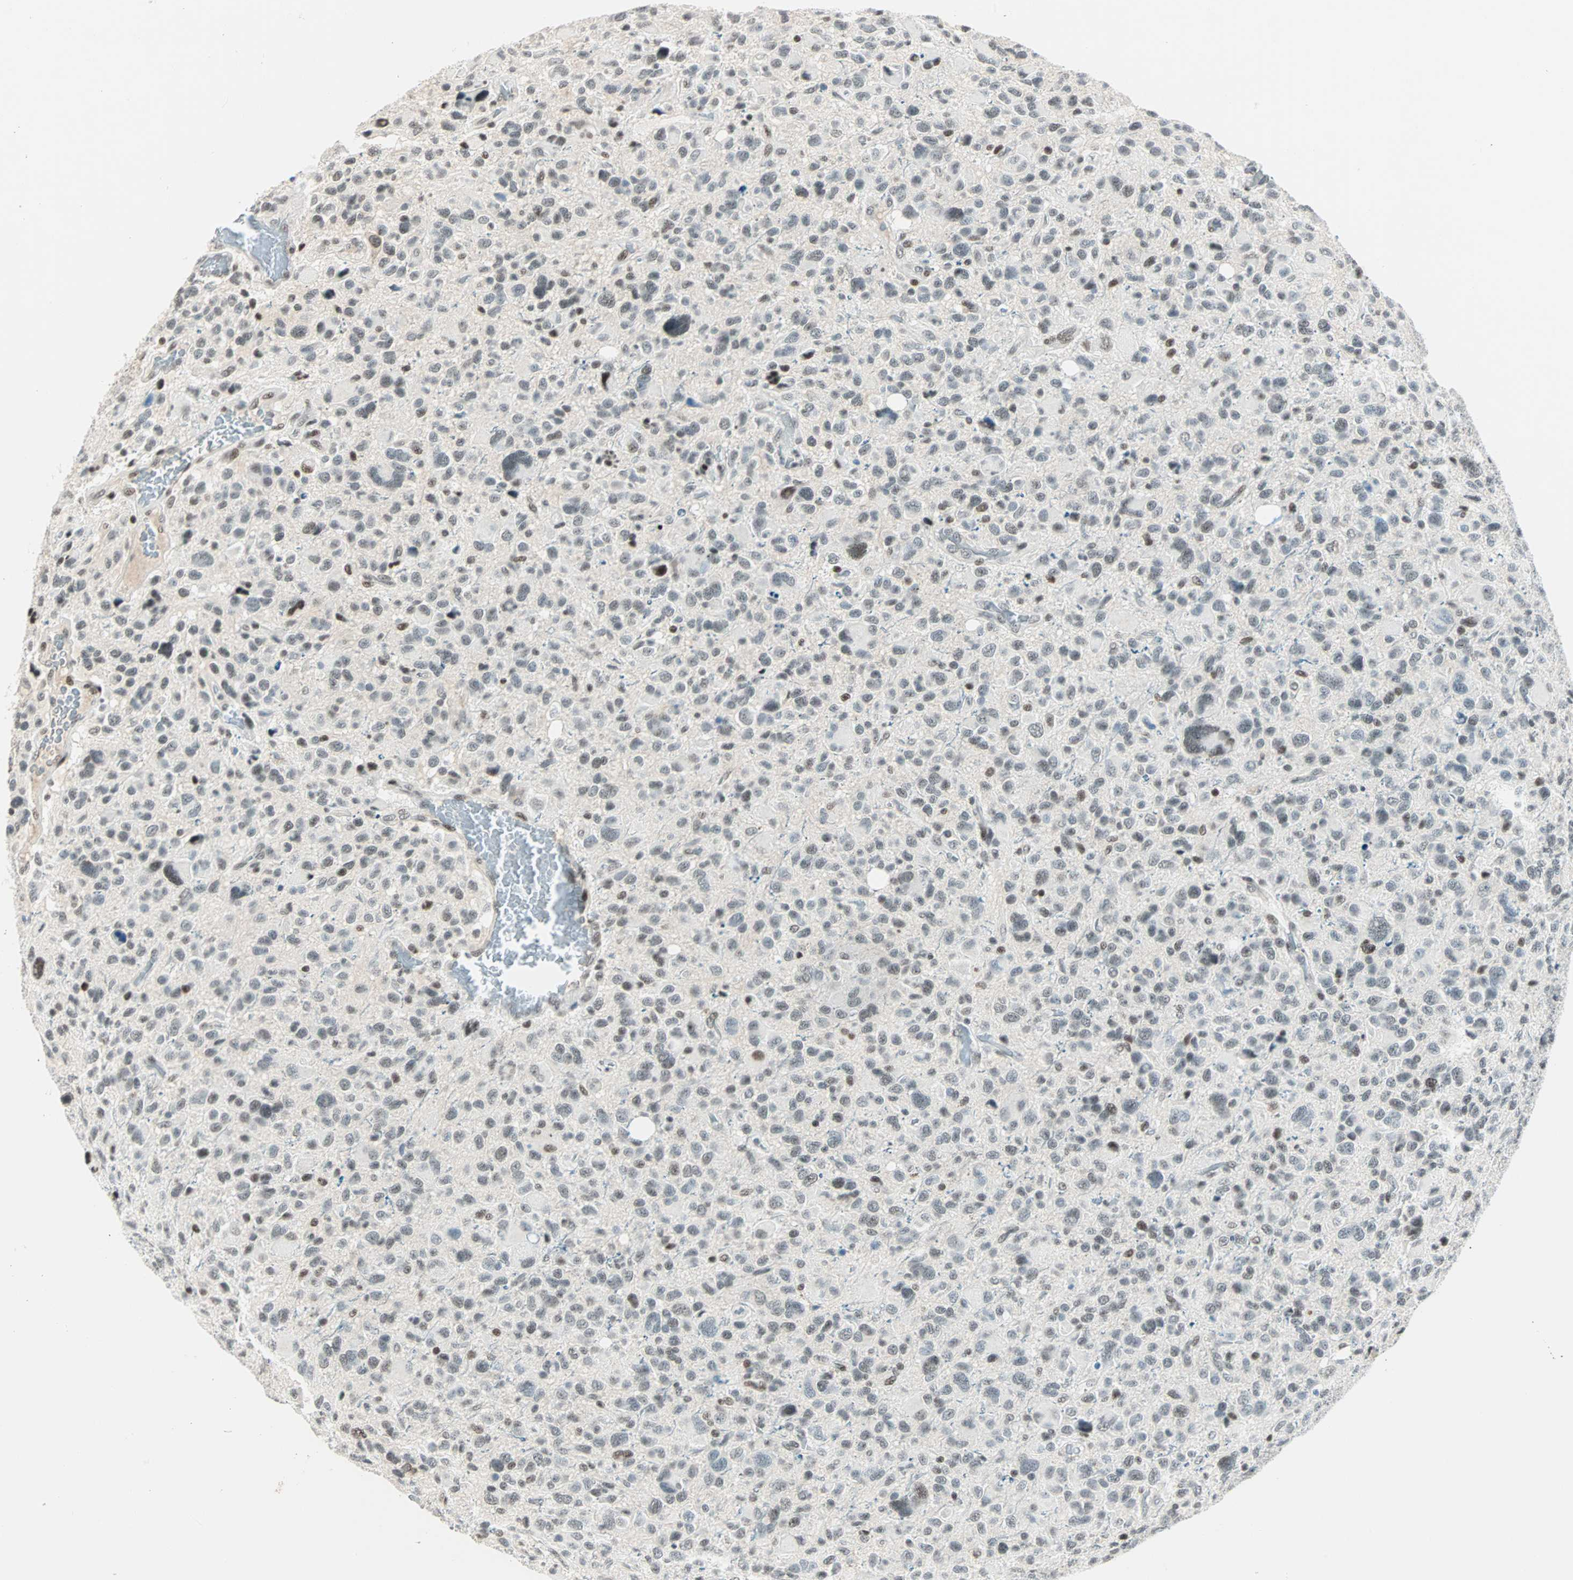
{"staining": {"intensity": "weak", "quantity": "25%-75%", "location": "nuclear"}, "tissue": "glioma", "cell_type": "Tumor cells", "image_type": "cancer", "snomed": [{"axis": "morphology", "description": "Glioma, malignant, High grade"}, {"axis": "topography", "description": "Brain"}], "caption": "Weak nuclear positivity is identified in about 25%-75% of tumor cells in malignant high-grade glioma.", "gene": "SIN3A", "patient": {"sex": "male", "age": 48}}